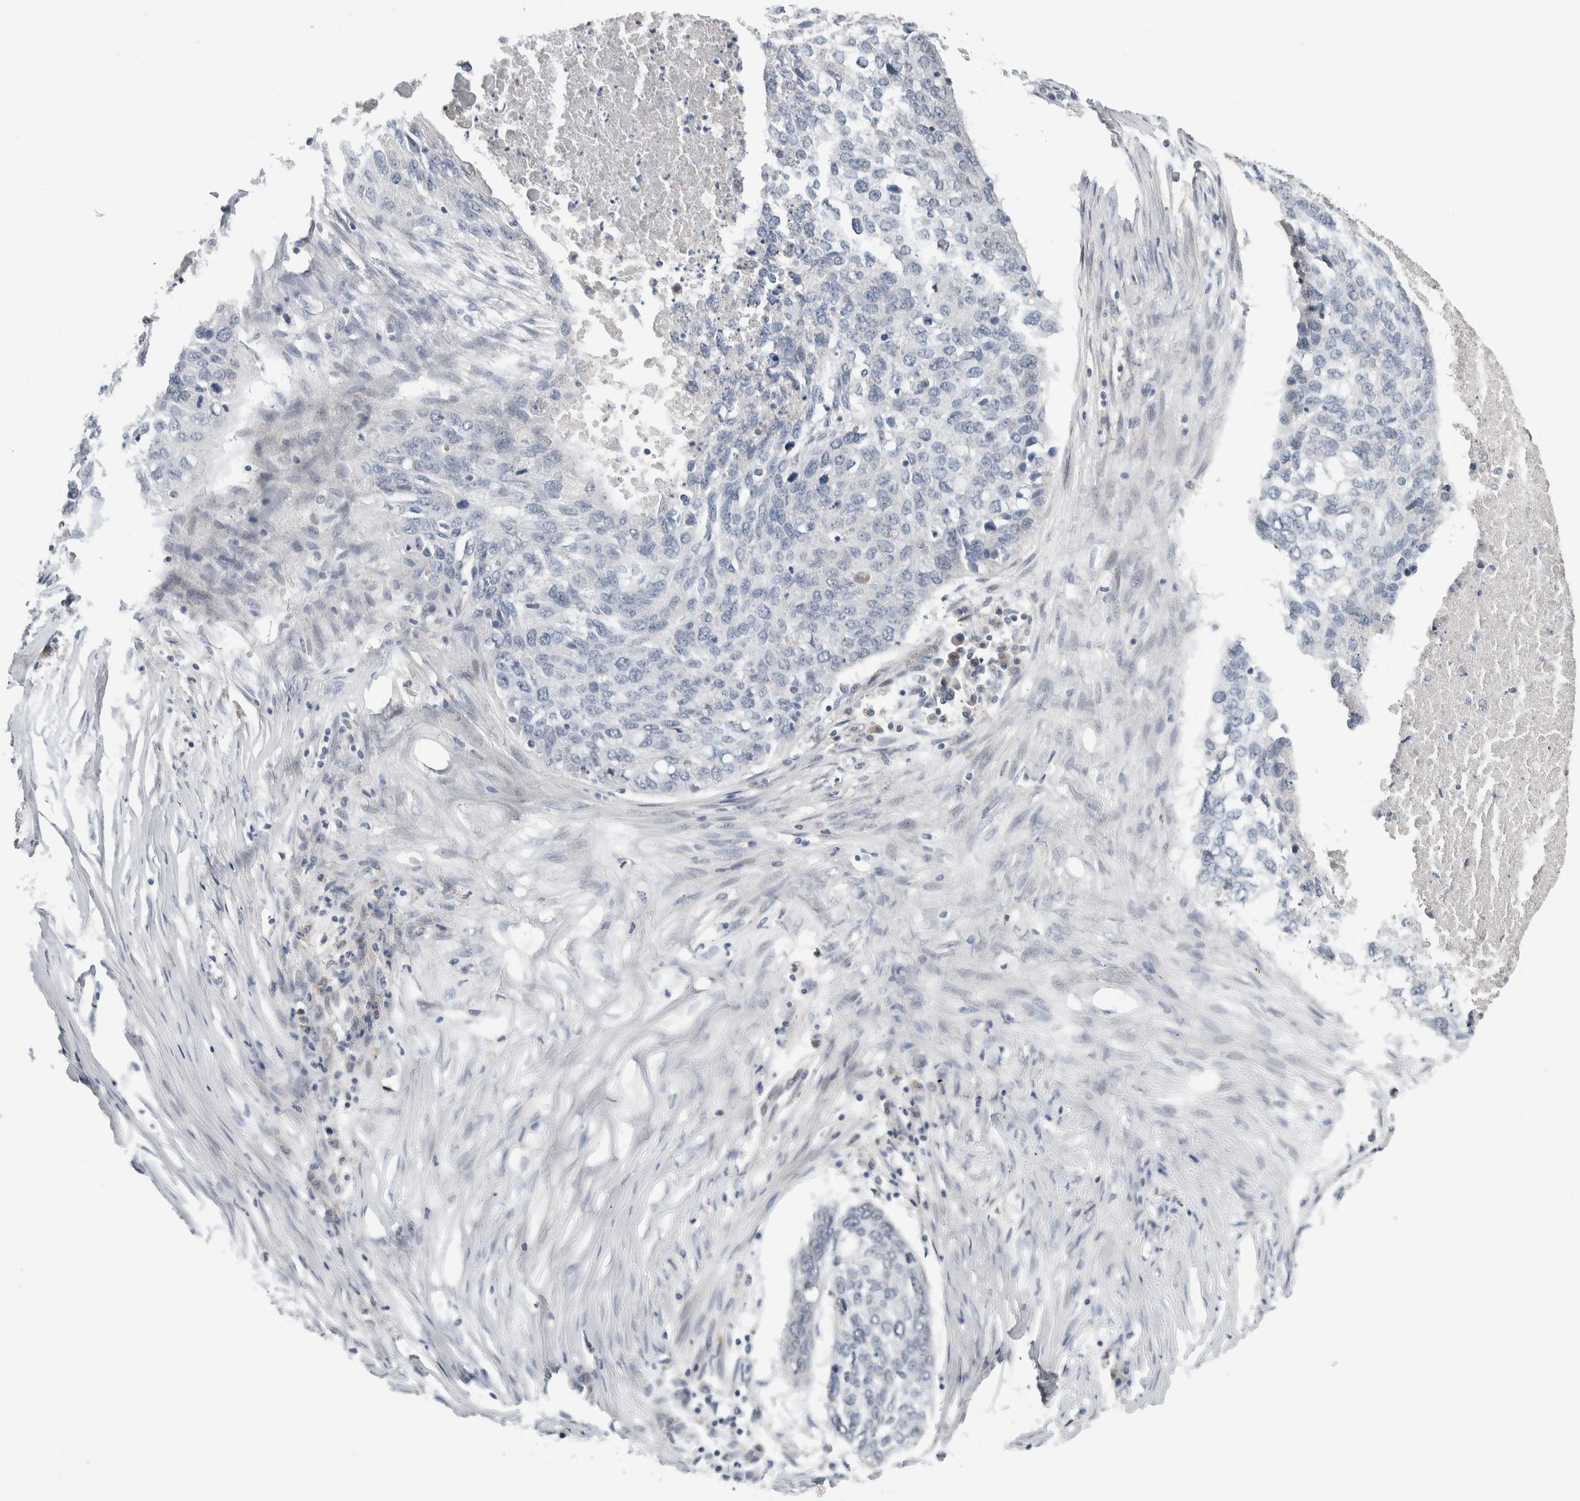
{"staining": {"intensity": "negative", "quantity": "none", "location": "none"}, "tissue": "lung cancer", "cell_type": "Tumor cells", "image_type": "cancer", "snomed": [{"axis": "morphology", "description": "Squamous cell carcinoma, NOS"}, {"axis": "topography", "description": "Lung"}], "caption": "DAB immunohistochemical staining of human lung cancer shows no significant positivity in tumor cells.", "gene": "SHPK", "patient": {"sex": "female", "age": 63}}